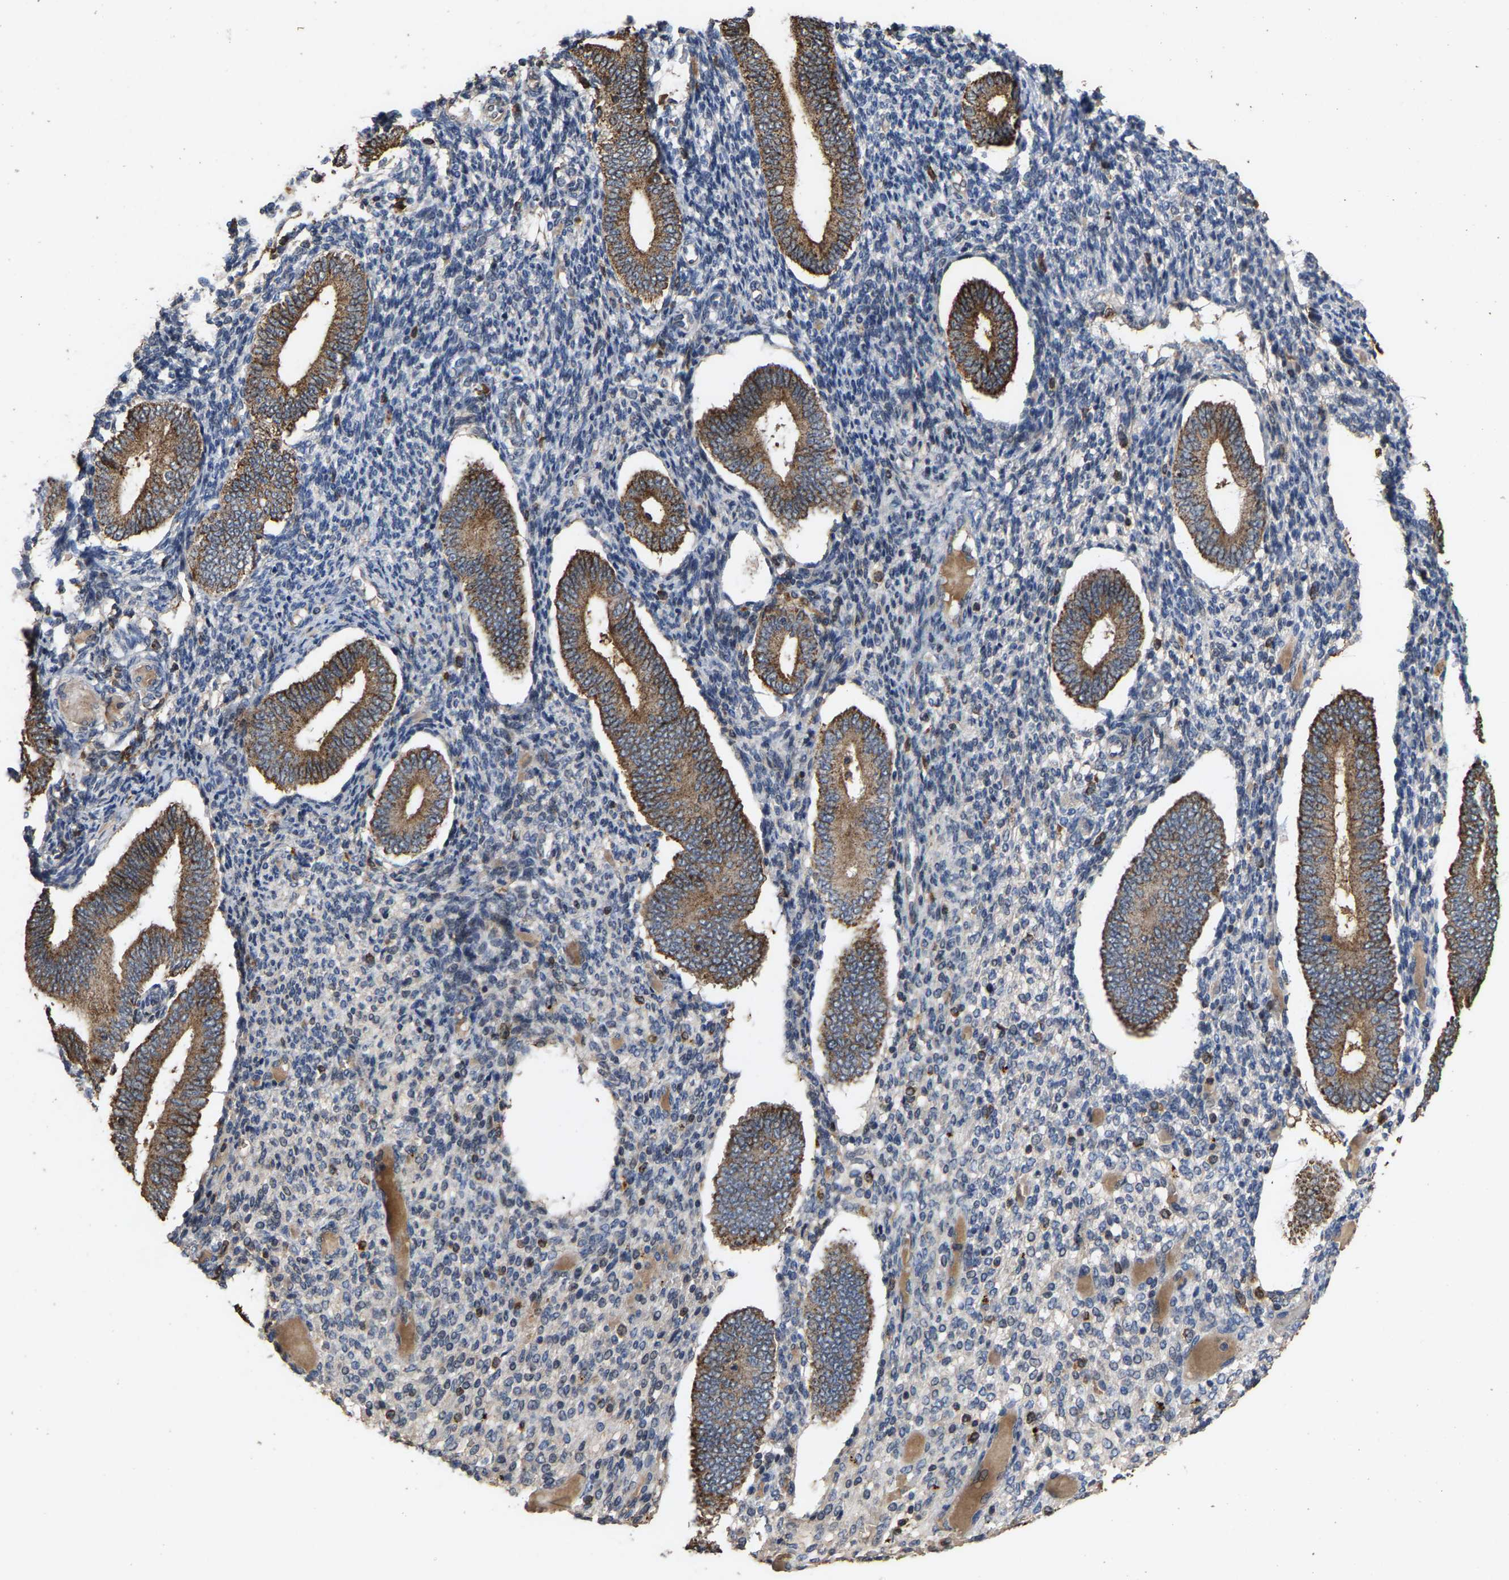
{"staining": {"intensity": "negative", "quantity": "none", "location": "none"}, "tissue": "endometrium", "cell_type": "Cells in endometrial stroma", "image_type": "normal", "snomed": [{"axis": "morphology", "description": "Normal tissue, NOS"}, {"axis": "topography", "description": "Endometrium"}], "caption": "The histopathology image exhibits no significant expression in cells in endometrial stroma of endometrium.", "gene": "TDRKH", "patient": {"sex": "female", "age": 42}}